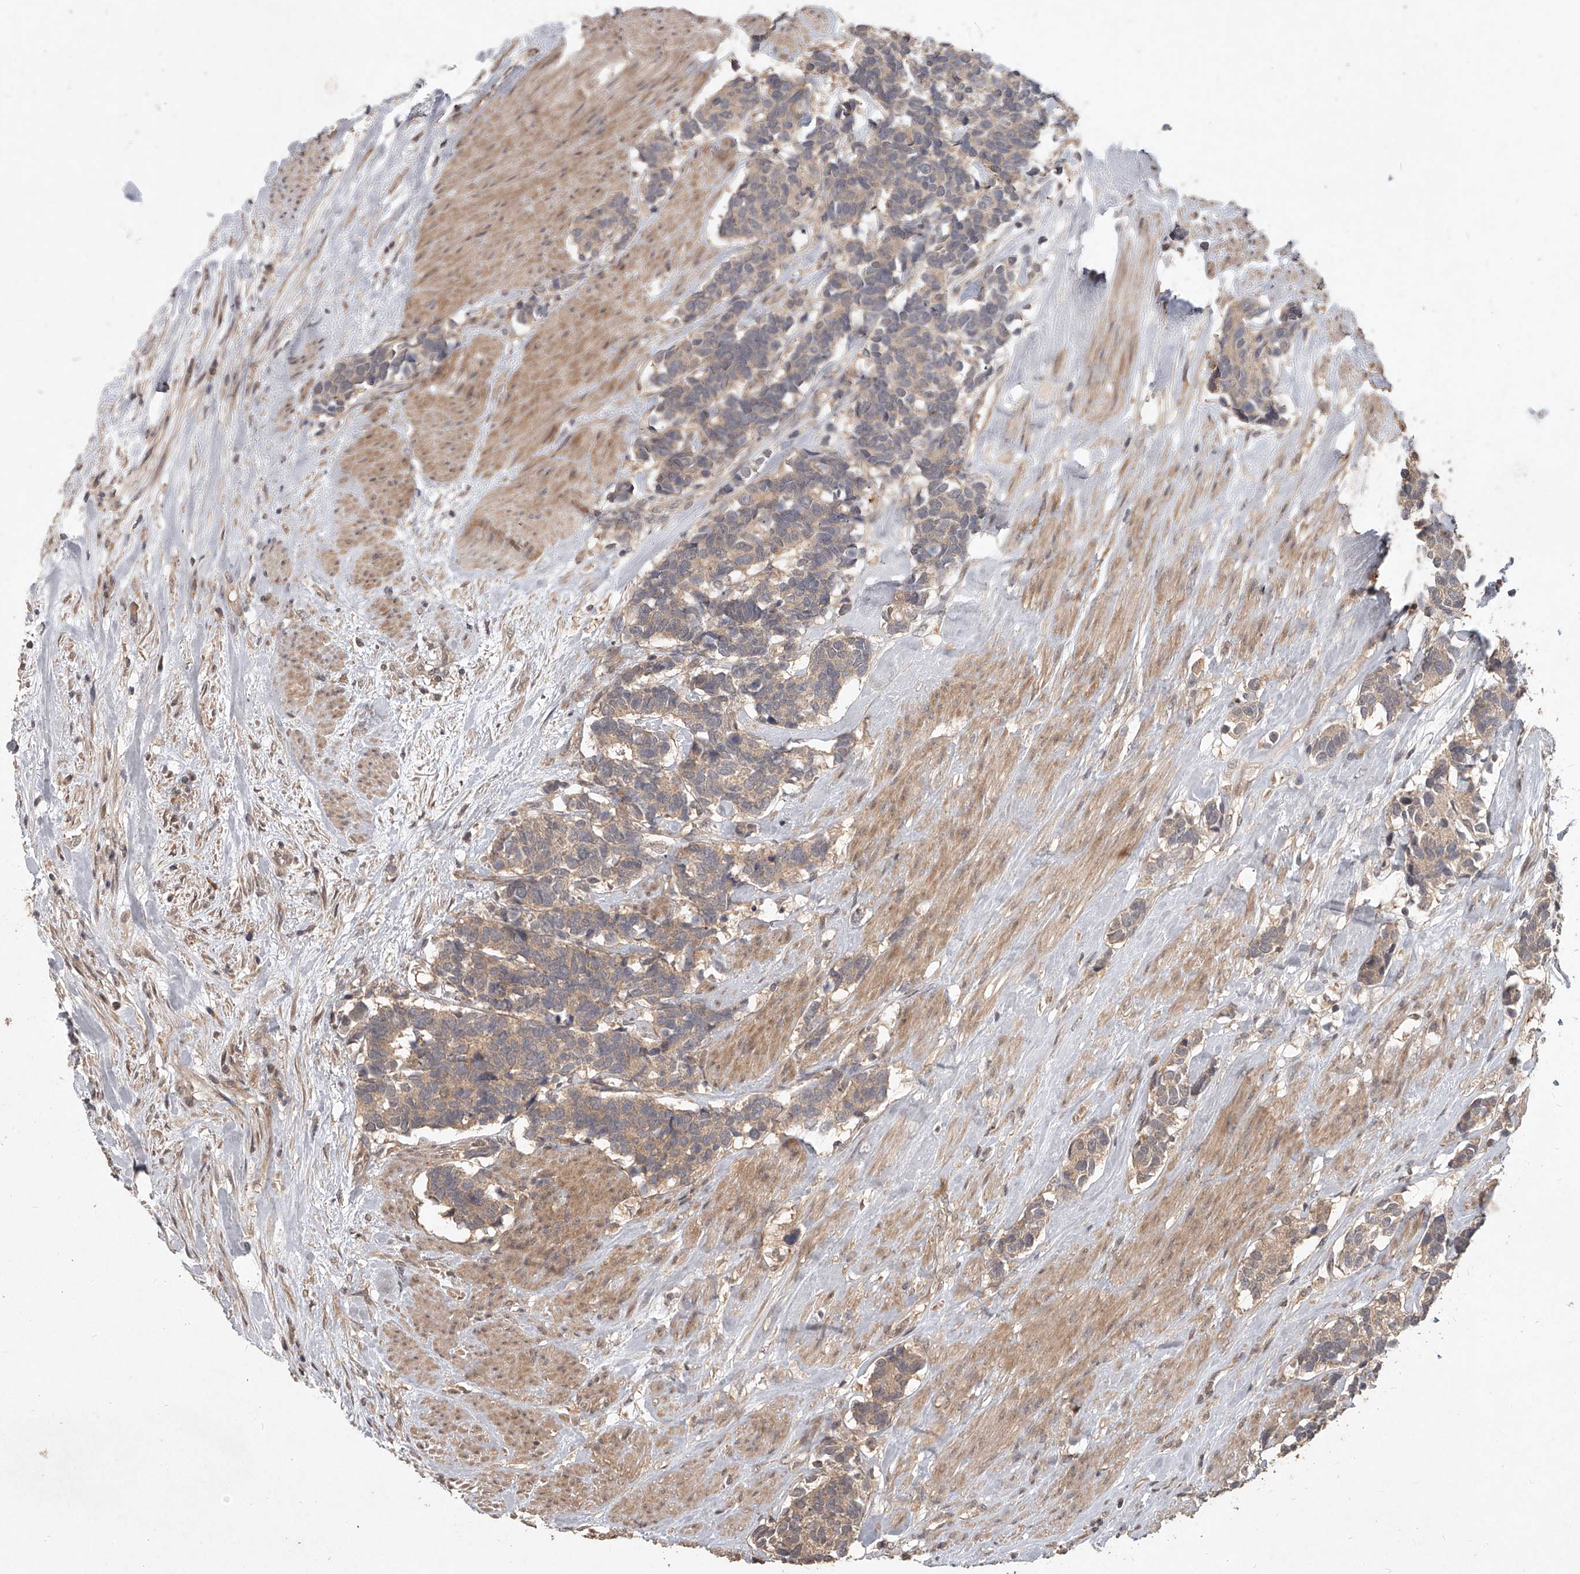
{"staining": {"intensity": "weak", "quantity": ">75%", "location": "cytoplasmic/membranous"}, "tissue": "carcinoid", "cell_type": "Tumor cells", "image_type": "cancer", "snomed": [{"axis": "morphology", "description": "Carcinoma, NOS"}, {"axis": "morphology", "description": "Carcinoid, malignant, NOS"}, {"axis": "topography", "description": "Urinary bladder"}], "caption": "A low amount of weak cytoplasmic/membranous positivity is present in approximately >75% of tumor cells in carcinoma tissue.", "gene": "SLC37A1", "patient": {"sex": "male", "age": 57}}